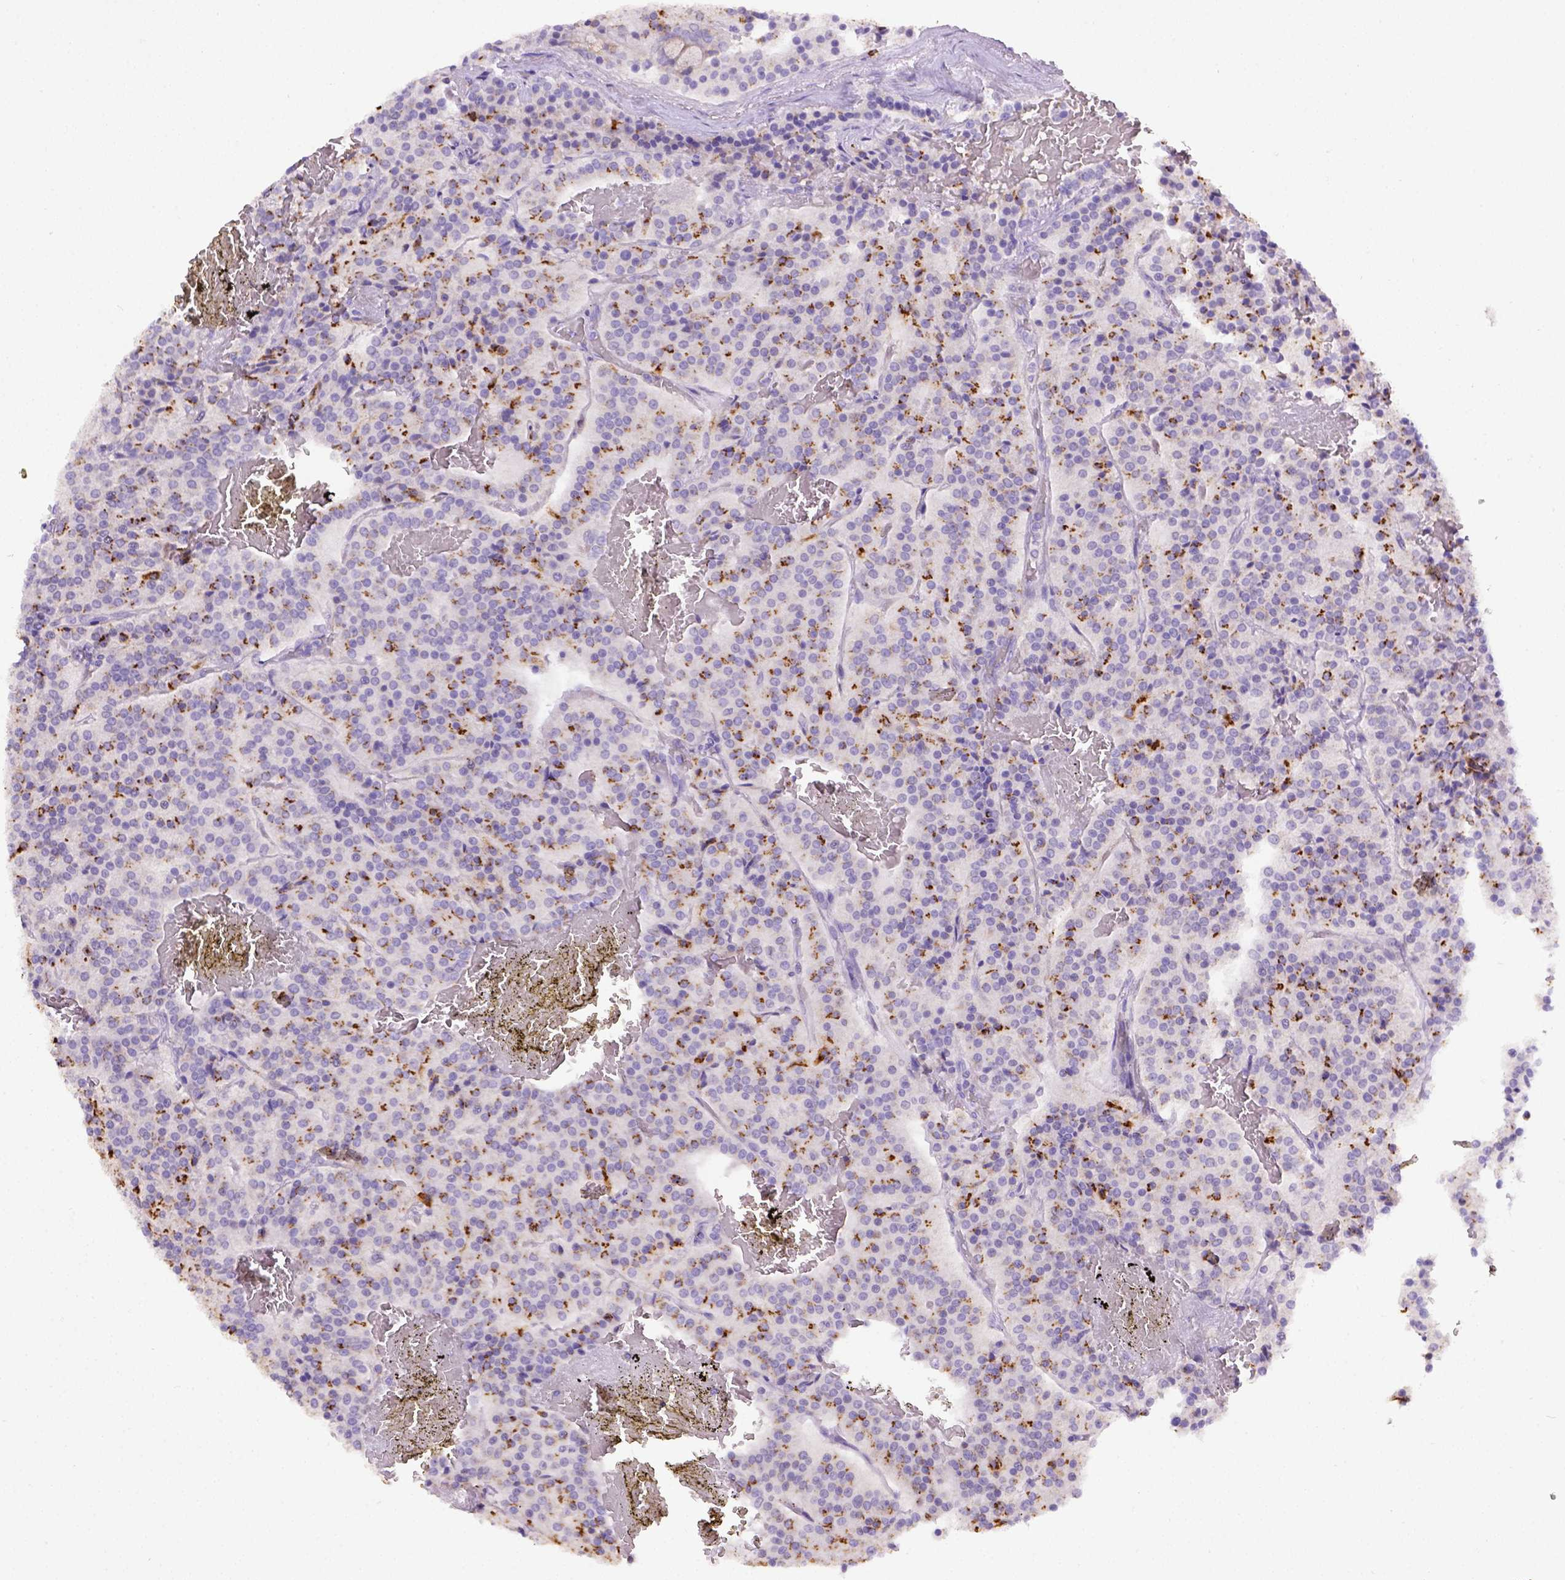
{"staining": {"intensity": "moderate", "quantity": "25%-75%", "location": "cytoplasmic/membranous"}, "tissue": "carcinoid", "cell_type": "Tumor cells", "image_type": "cancer", "snomed": [{"axis": "morphology", "description": "Carcinoid, malignant, NOS"}, {"axis": "topography", "description": "Lung"}], "caption": "IHC (DAB (3,3'-diaminobenzidine)) staining of malignant carcinoid shows moderate cytoplasmic/membranous protein positivity in approximately 25%-75% of tumor cells.", "gene": "B3GAT1", "patient": {"sex": "male", "age": 70}}